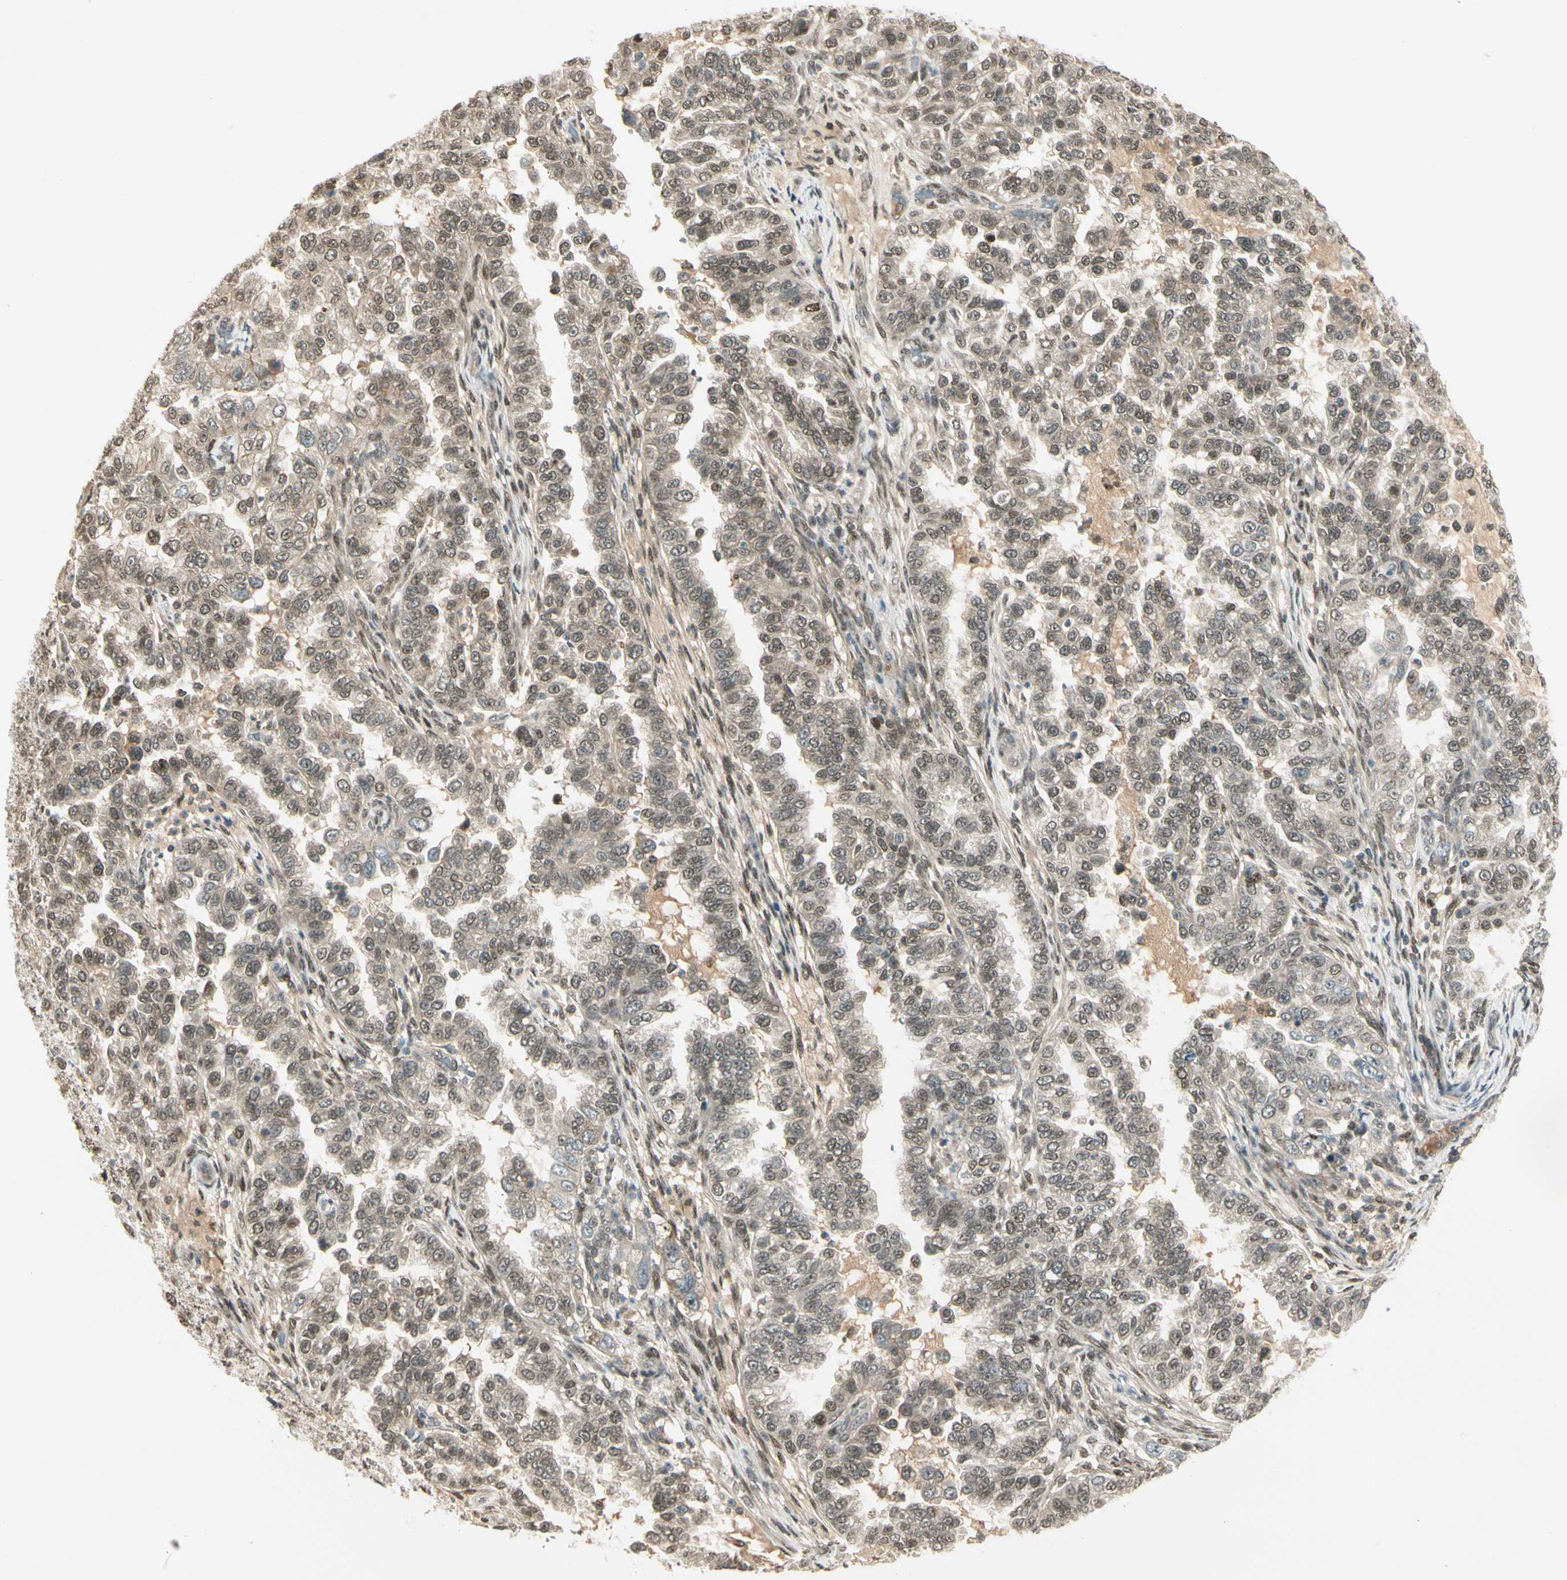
{"staining": {"intensity": "moderate", "quantity": ">75%", "location": "cytoplasmic/membranous,nuclear"}, "tissue": "endometrial cancer", "cell_type": "Tumor cells", "image_type": "cancer", "snomed": [{"axis": "morphology", "description": "Adenocarcinoma, NOS"}, {"axis": "topography", "description": "Endometrium"}], "caption": "An image of endometrial cancer stained for a protein demonstrates moderate cytoplasmic/membranous and nuclear brown staining in tumor cells.", "gene": "GTF3A", "patient": {"sex": "female", "age": 85}}